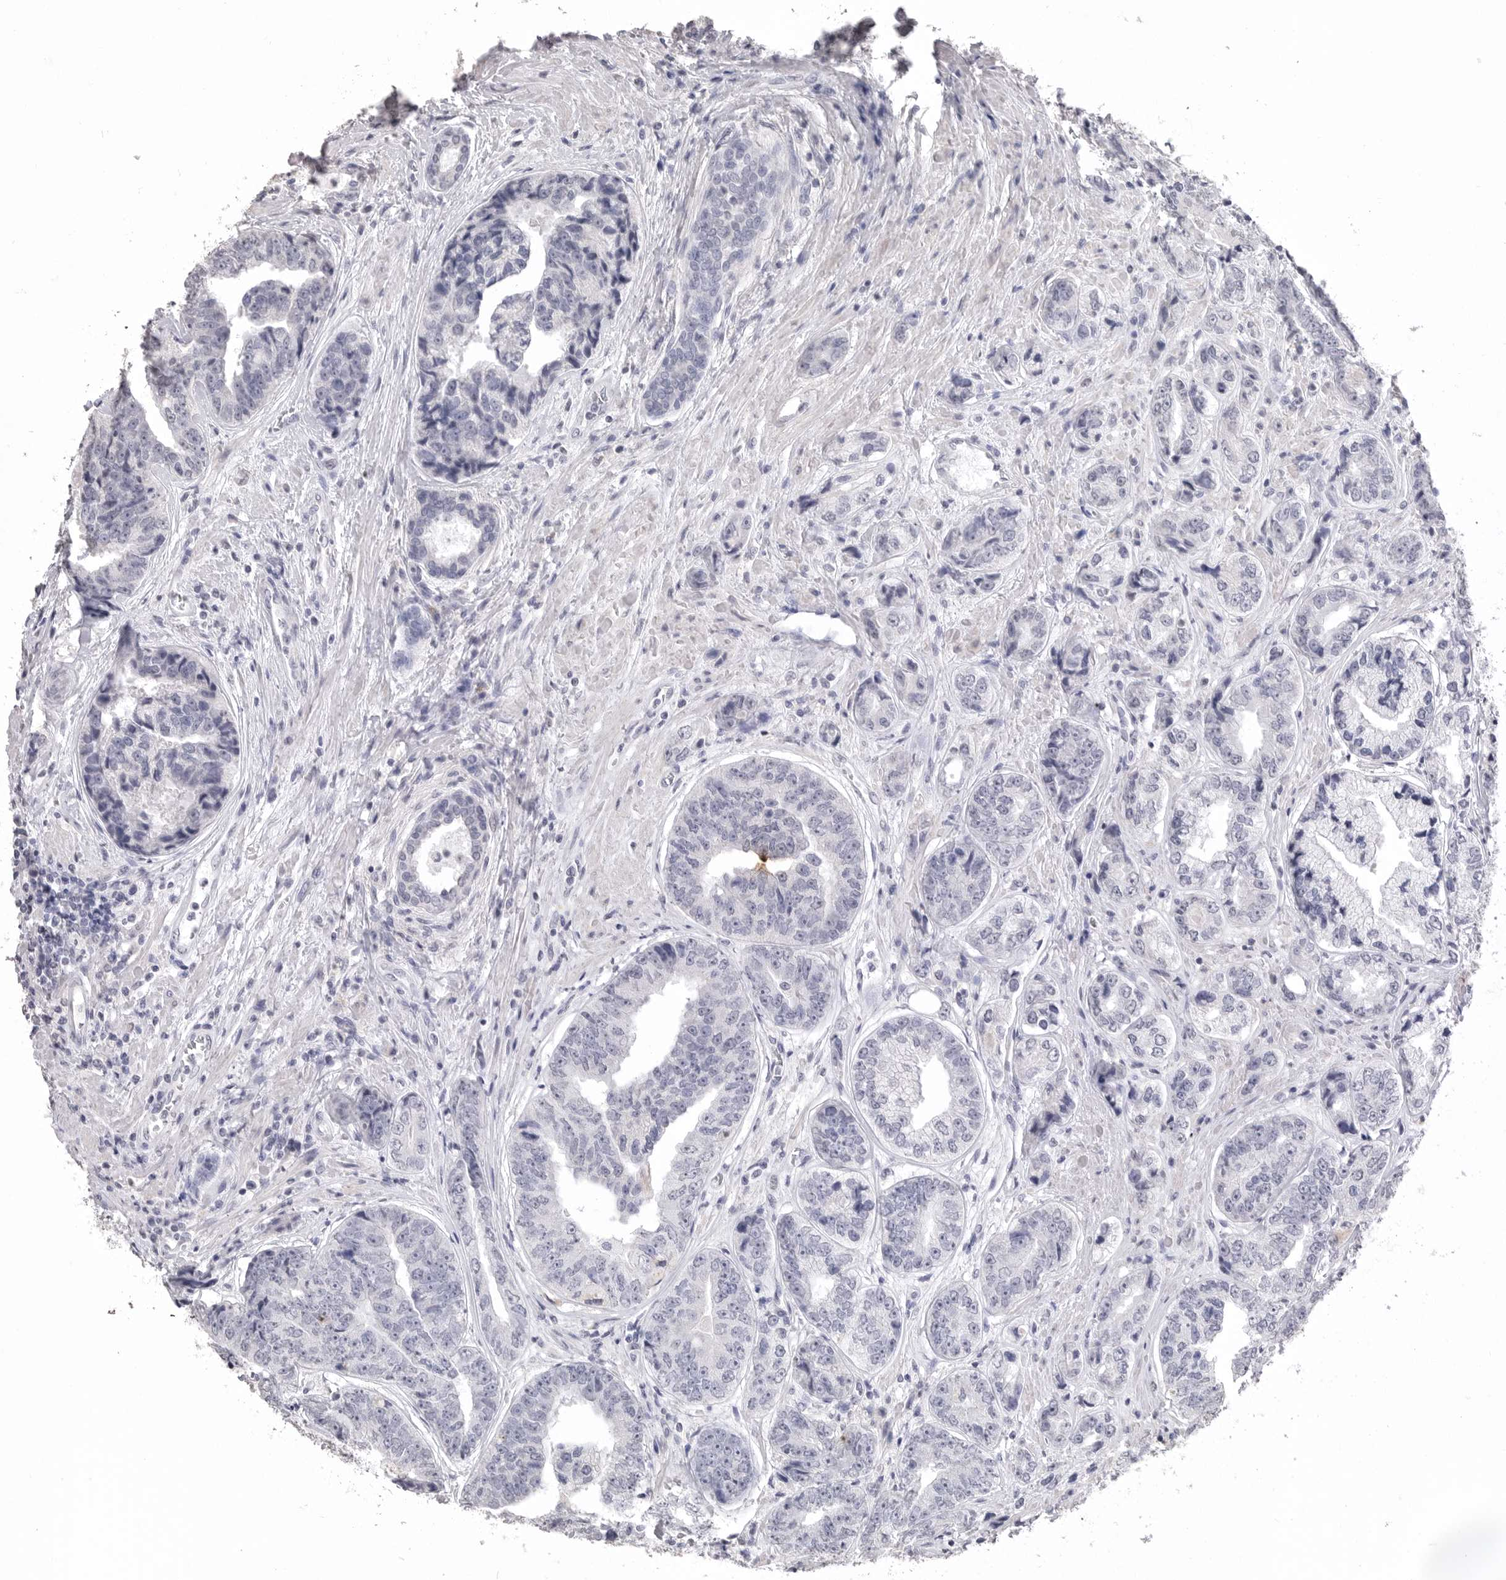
{"staining": {"intensity": "negative", "quantity": "none", "location": "none"}, "tissue": "prostate cancer", "cell_type": "Tumor cells", "image_type": "cancer", "snomed": [{"axis": "morphology", "description": "Adenocarcinoma, High grade"}, {"axis": "topography", "description": "Prostate"}], "caption": "This micrograph is of prostate adenocarcinoma (high-grade) stained with IHC to label a protein in brown with the nuclei are counter-stained blue. There is no expression in tumor cells. Brightfield microscopy of immunohistochemistry stained with DAB (brown) and hematoxylin (blue), captured at high magnification.", "gene": "ICAM5", "patient": {"sex": "male", "age": 61}}